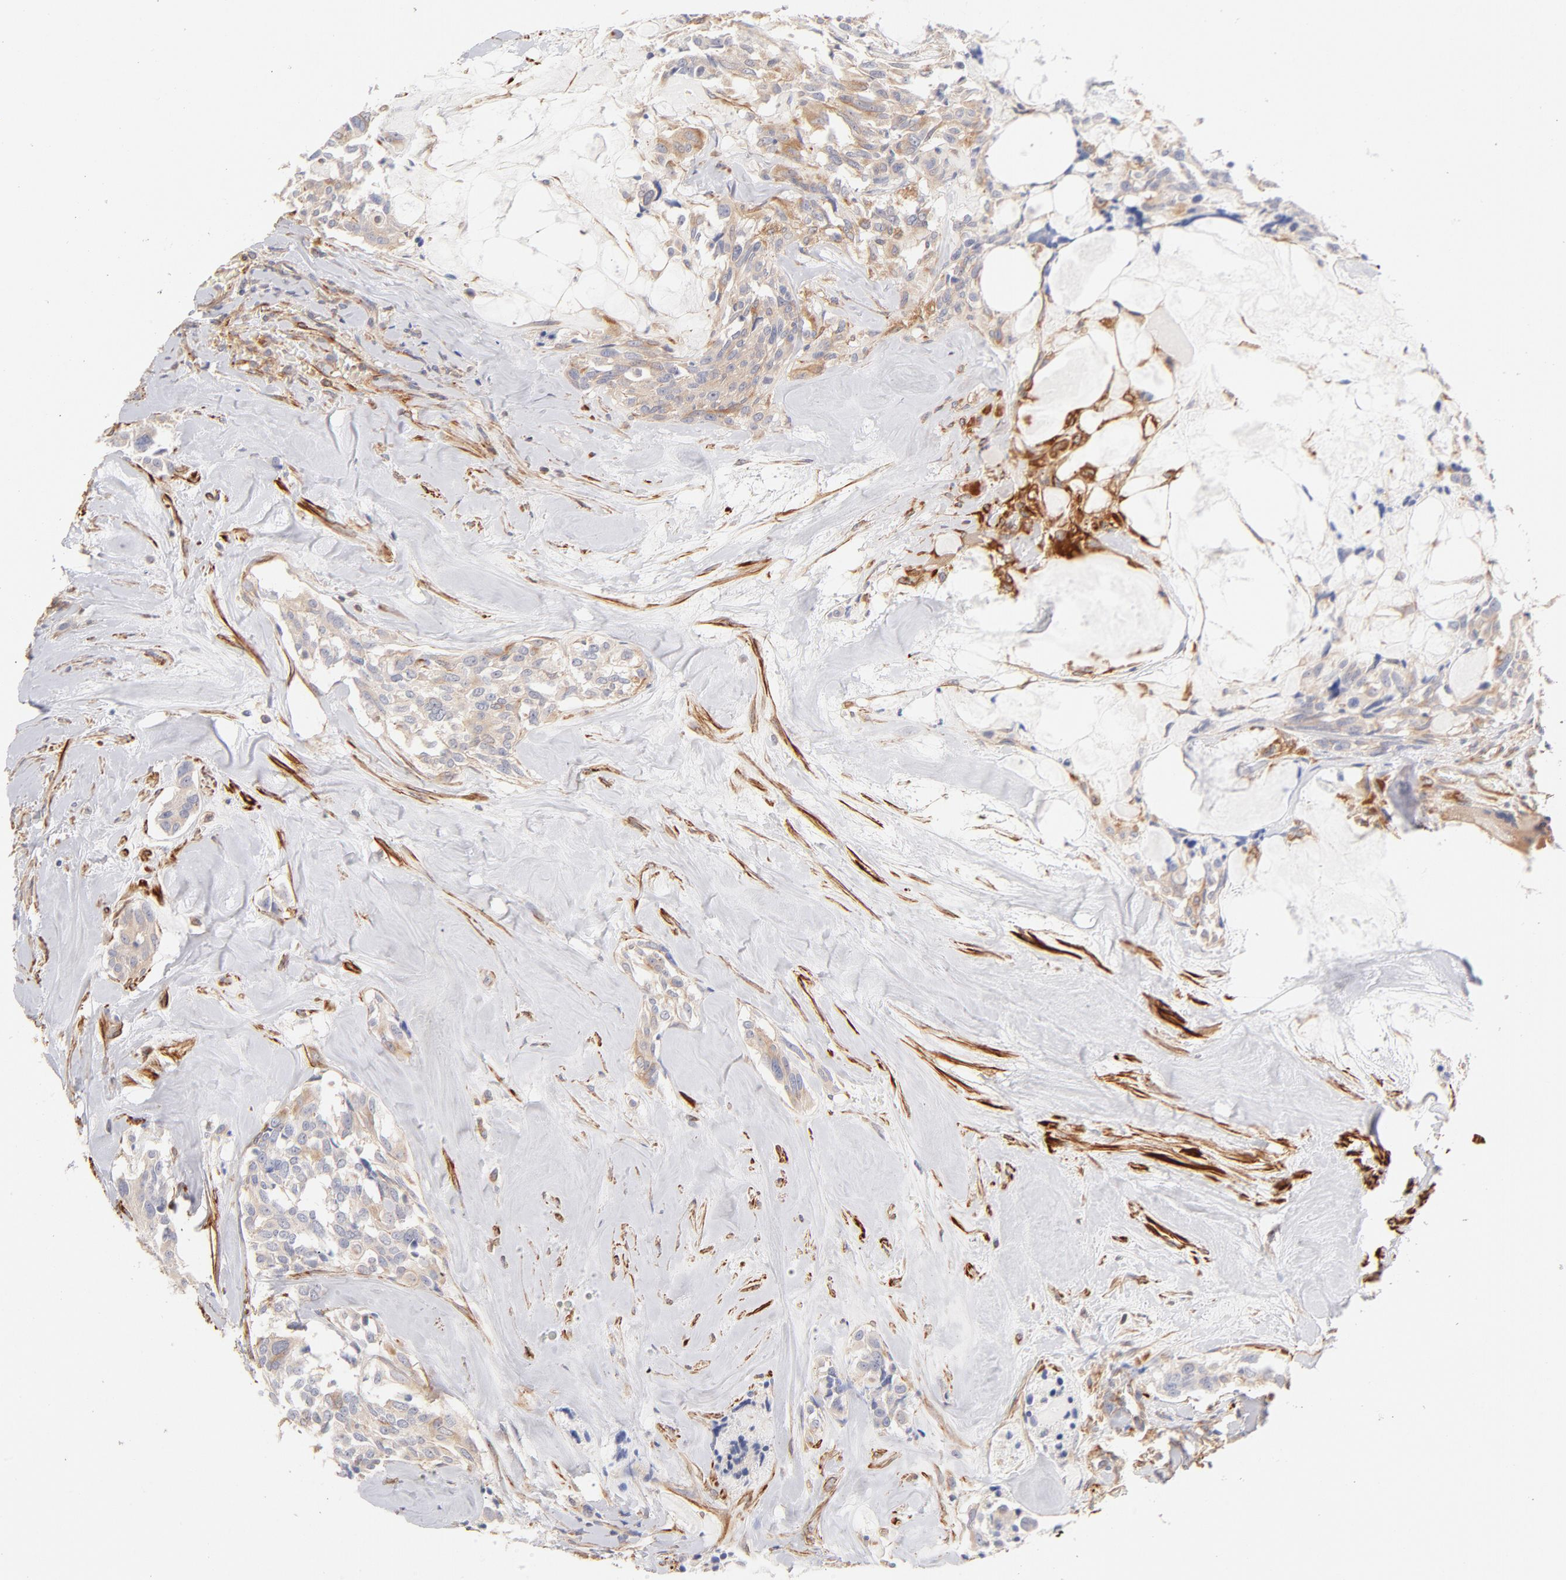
{"staining": {"intensity": "weak", "quantity": ">75%", "location": "cytoplasmic/membranous"}, "tissue": "thyroid cancer", "cell_type": "Tumor cells", "image_type": "cancer", "snomed": [{"axis": "morphology", "description": "Carcinoma, NOS"}, {"axis": "morphology", "description": "Carcinoid, malignant, NOS"}, {"axis": "topography", "description": "Thyroid gland"}], "caption": "Immunohistochemical staining of human thyroid carcinoid (malignant) reveals low levels of weak cytoplasmic/membranous expression in about >75% of tumor cells.", "gene": "LDLRAP1", "patient": {"sex": "male", "age": 33}}